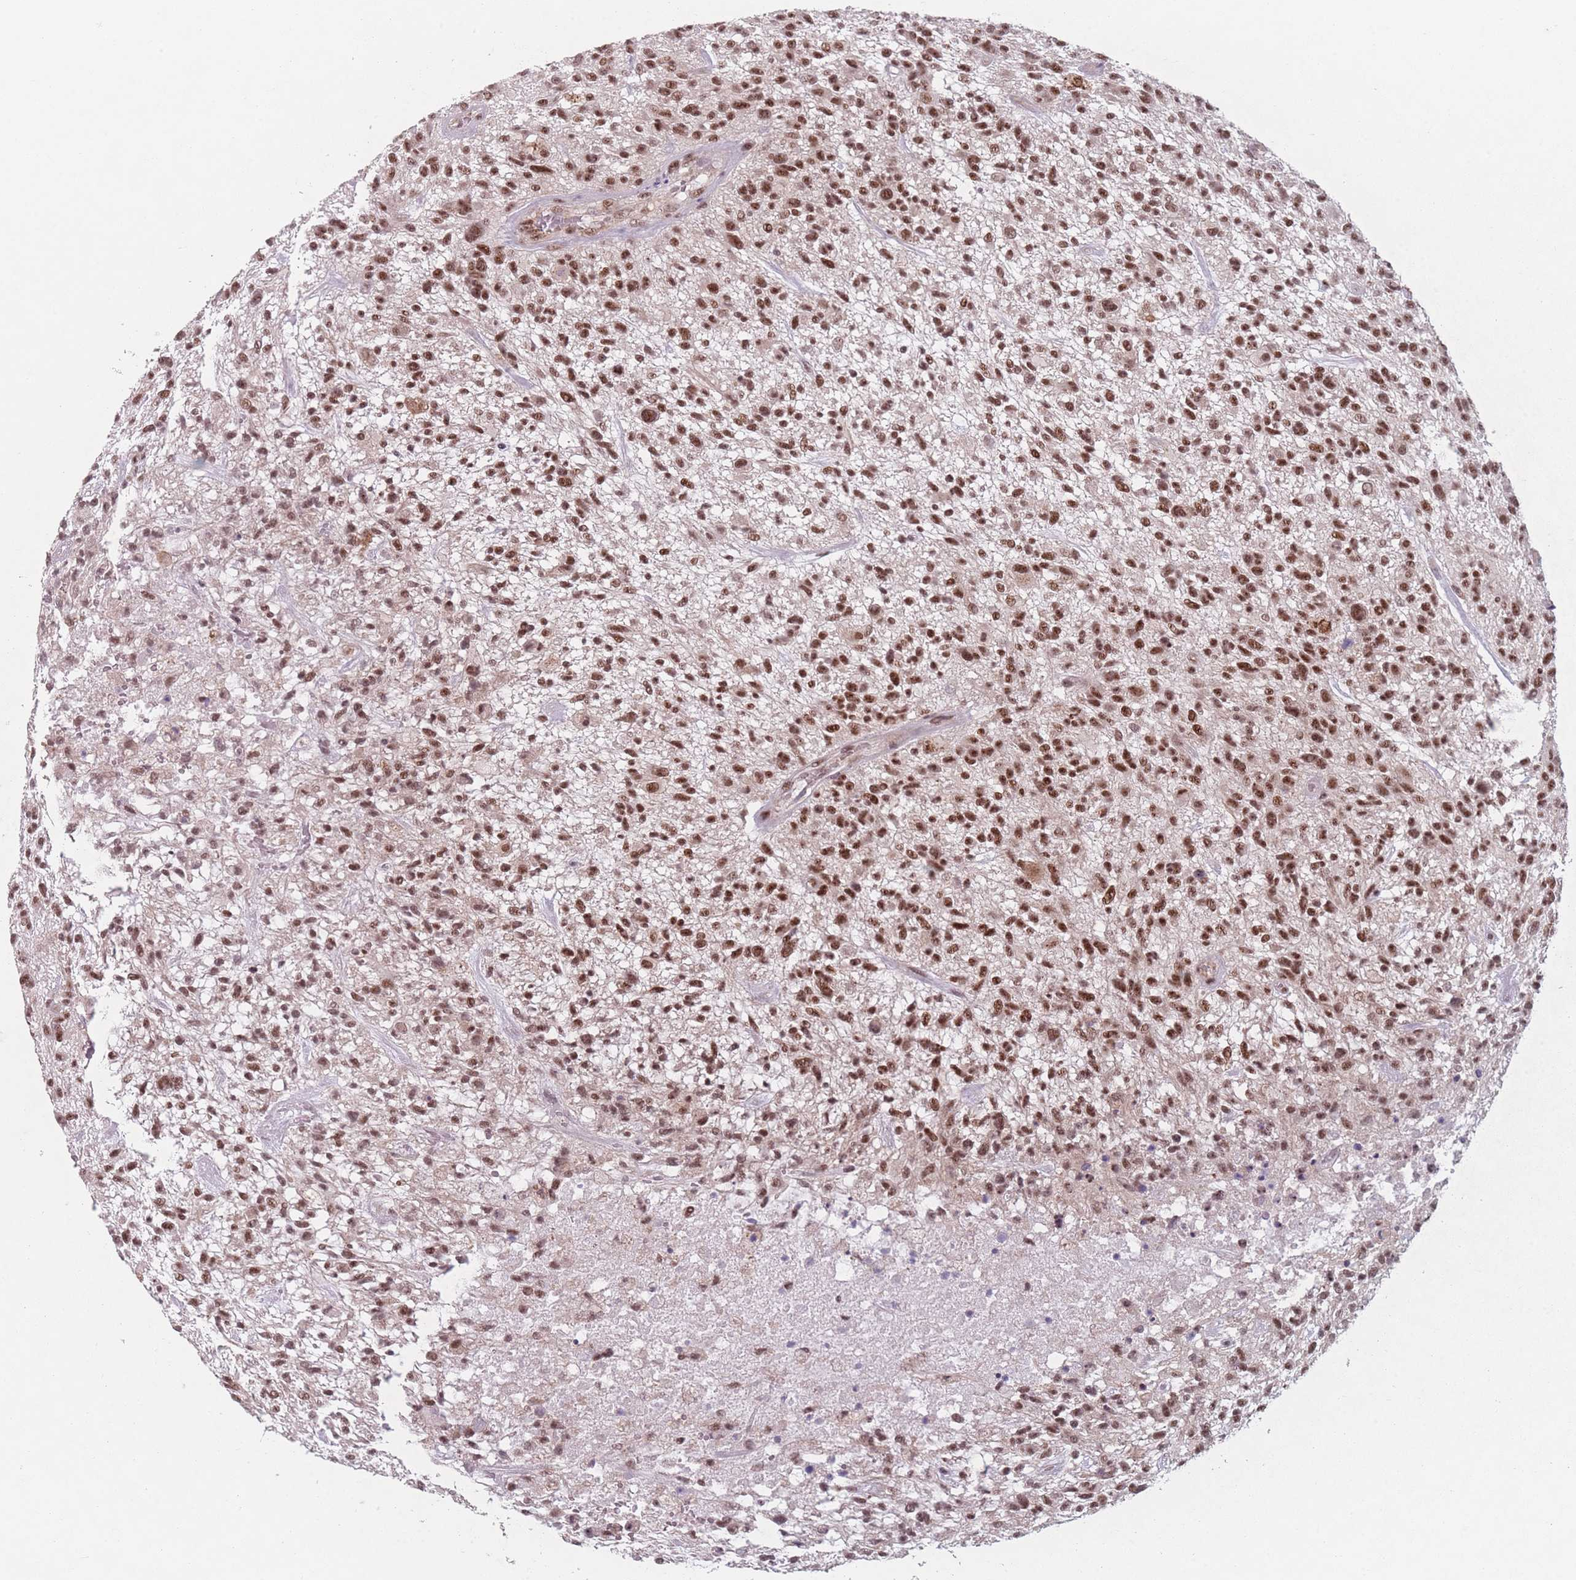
{"staining": {"intensity": "moderate", "quantity": ">75%", "location": "nuclear"}, "tissue": "glioma", "cell_type": "Tumor cells", "image_type": "cancer", "snomed": [{"axis": "morphology", "description": "Glioma, malignant, High grade"}, {"axis": "topography", "description": "Brain"}], "caption": "This is a photomicrograph of immunohistochemistry staining of glioma, which shows moderate positivity in the nuclear of tumor cells.", "gene": "ZC3H14", "patient": {"sex": "male", "age": 47}}